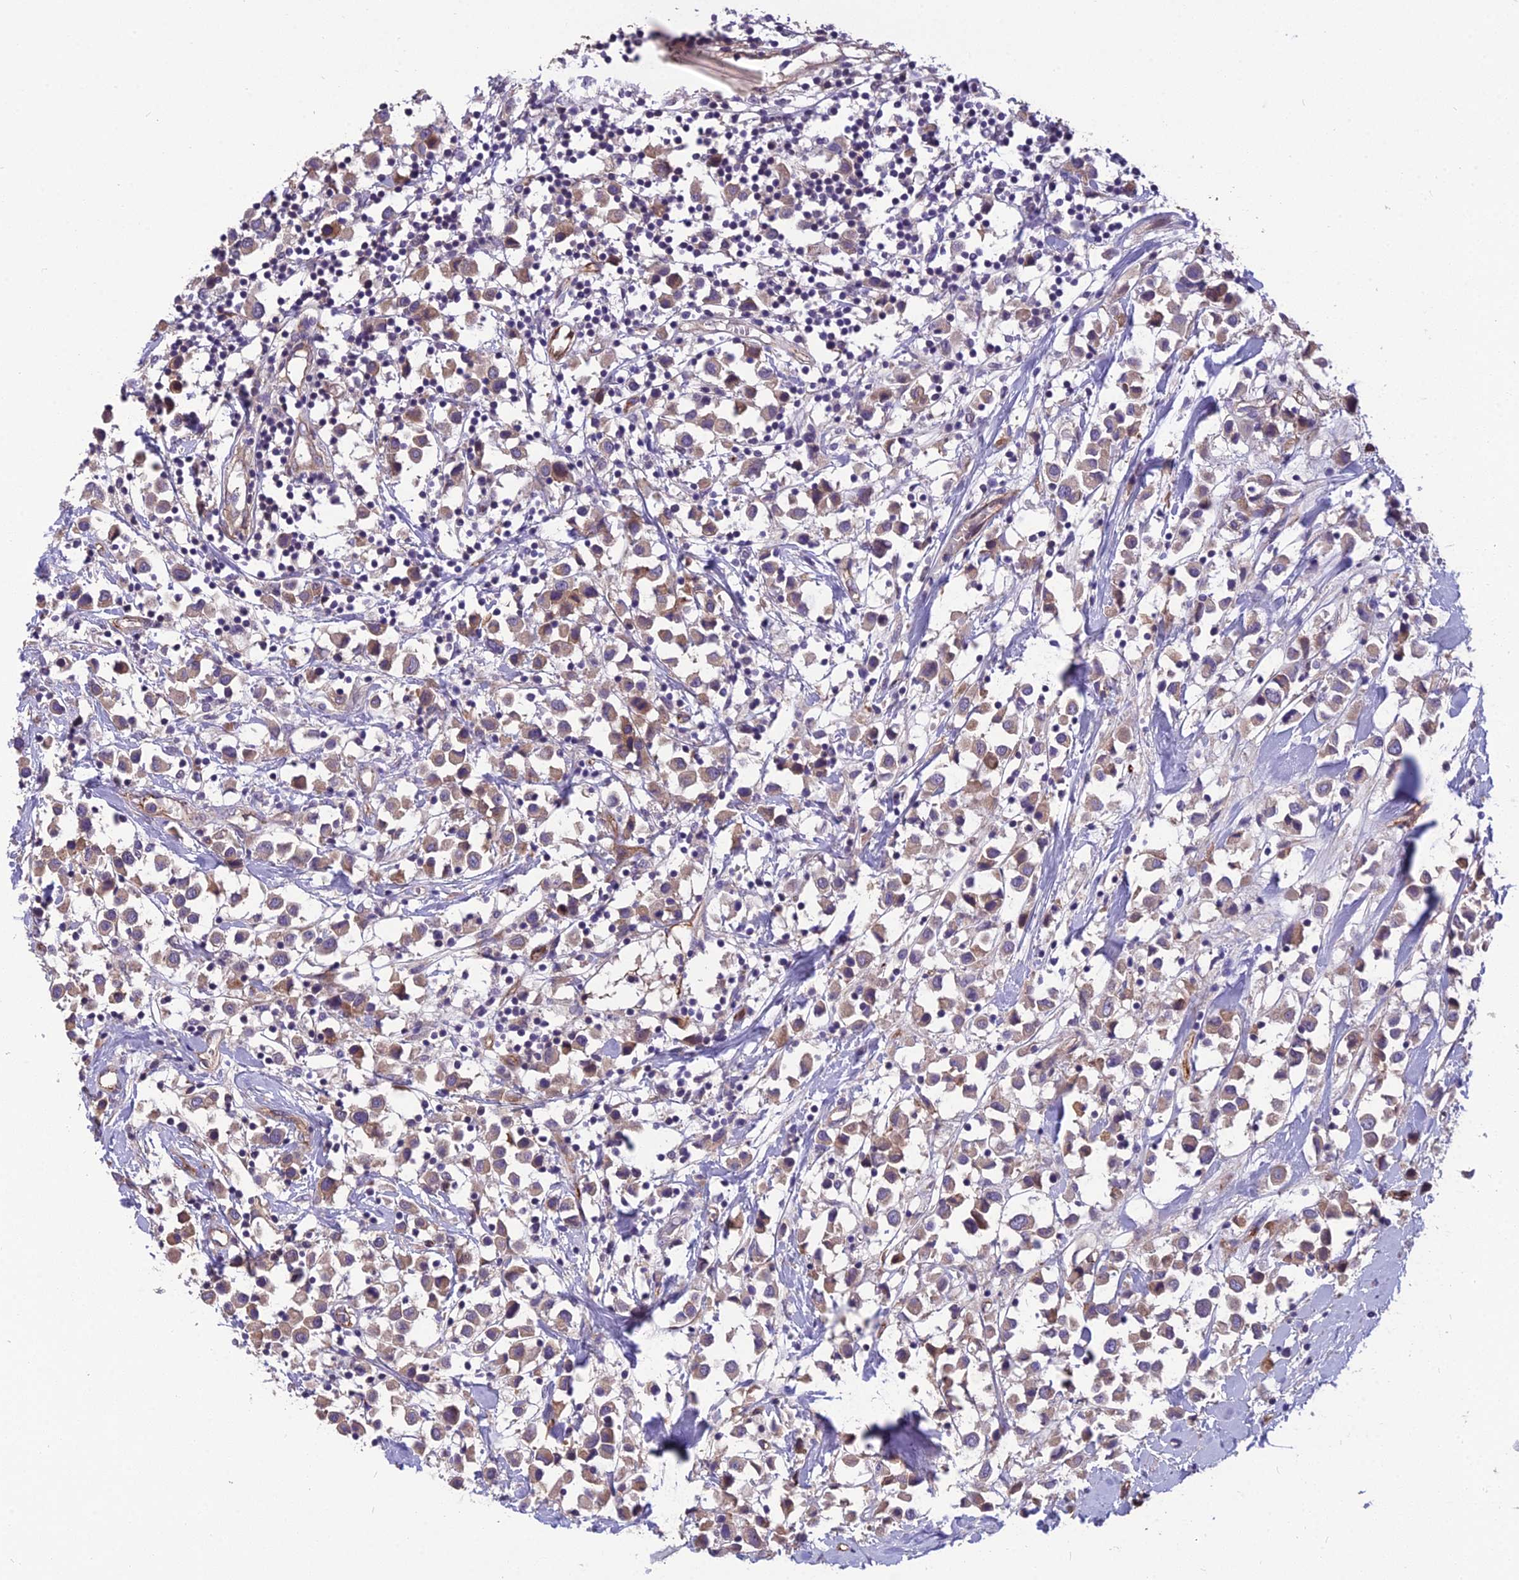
{"staining": {"intensity": "weak", "quantity": ">75%", "location": "cytoplasmic/membranous"}, "tissue": "breast cancer", "cell_type": "Tumor cells", "image_type": "cancer", "snomed": [{"axis": "morphology", "description": "Duct carcinoma"}, {"axis": "topography", "description": "Breast"}], "caption": "Protein expression analysis of breast infiltrating ductal carcinoma shows weak cytoplasmic/membranous staining in approximately >75% of tumor cells. The staining was performed using DAB to visualize the protein expression in brown, while the nuclei were stained in blue with hematoxylin (Magnification: 20x).", "gene": "TSPAN15", "patient": {"sex": "female", "age": 61}}